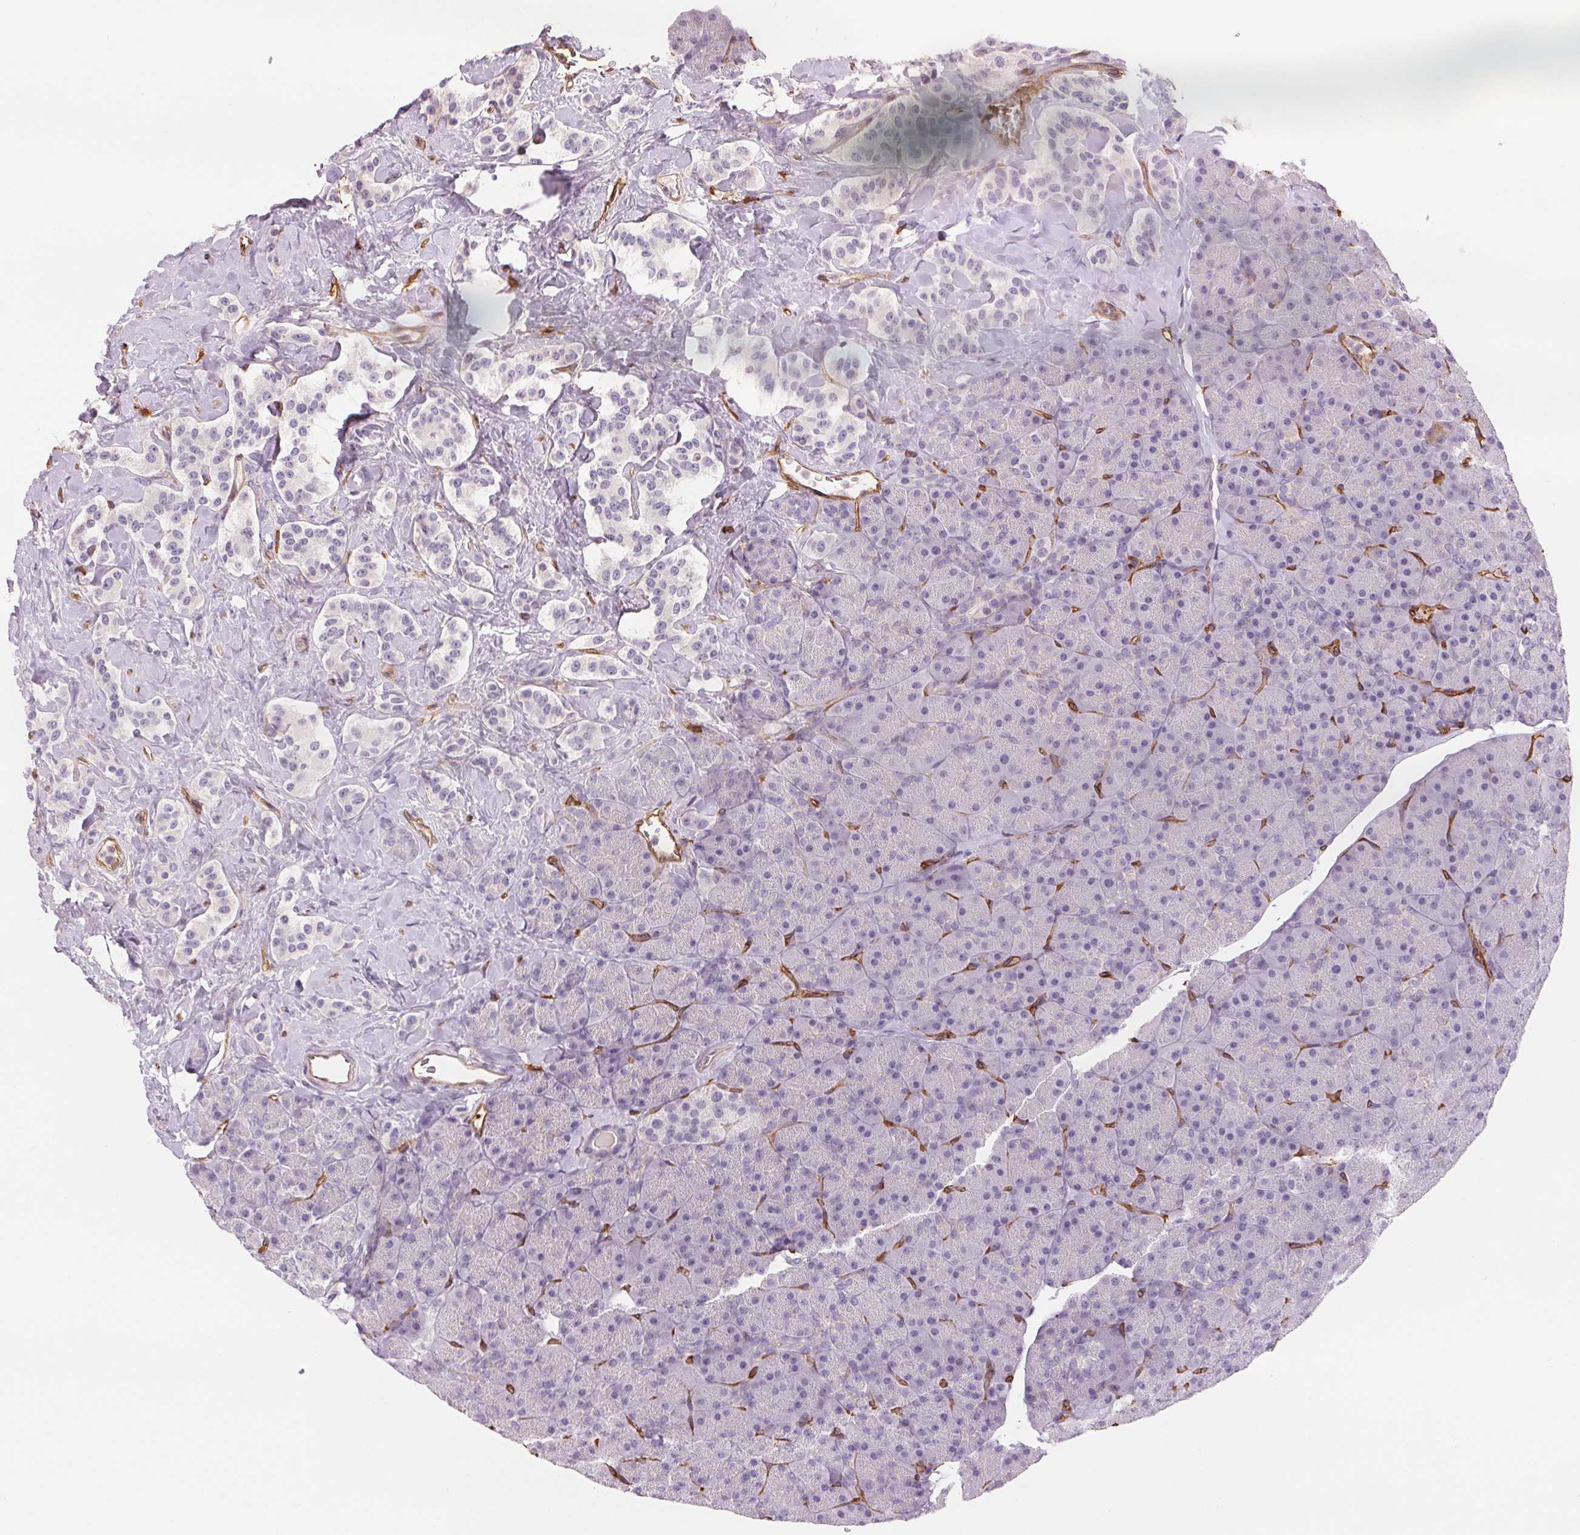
{"staining": {"intensity": "negative", "quantity": "none", "location": "none"}, "tissue": "carcinoid", "cell_type": "Tumor cells", "image_type": "cancer", "snomed": [{"axis": "morphology", "description": "Normal tissue, NOS"}, {"axis": "morphology", "description": "Carcinoid, malignant, NOS"}, {"axis": "topography", "description": "Pancreas"}], "caption": "This histopathology image is of carcinoid stained with immunohistochemistry (IHC) to label a protein in brown with the nuclei are counter-stained blue. There is no staining in tumor cells.", "gene": "ANKRD13B", "patient": {"sex": "male", "age": 36}}